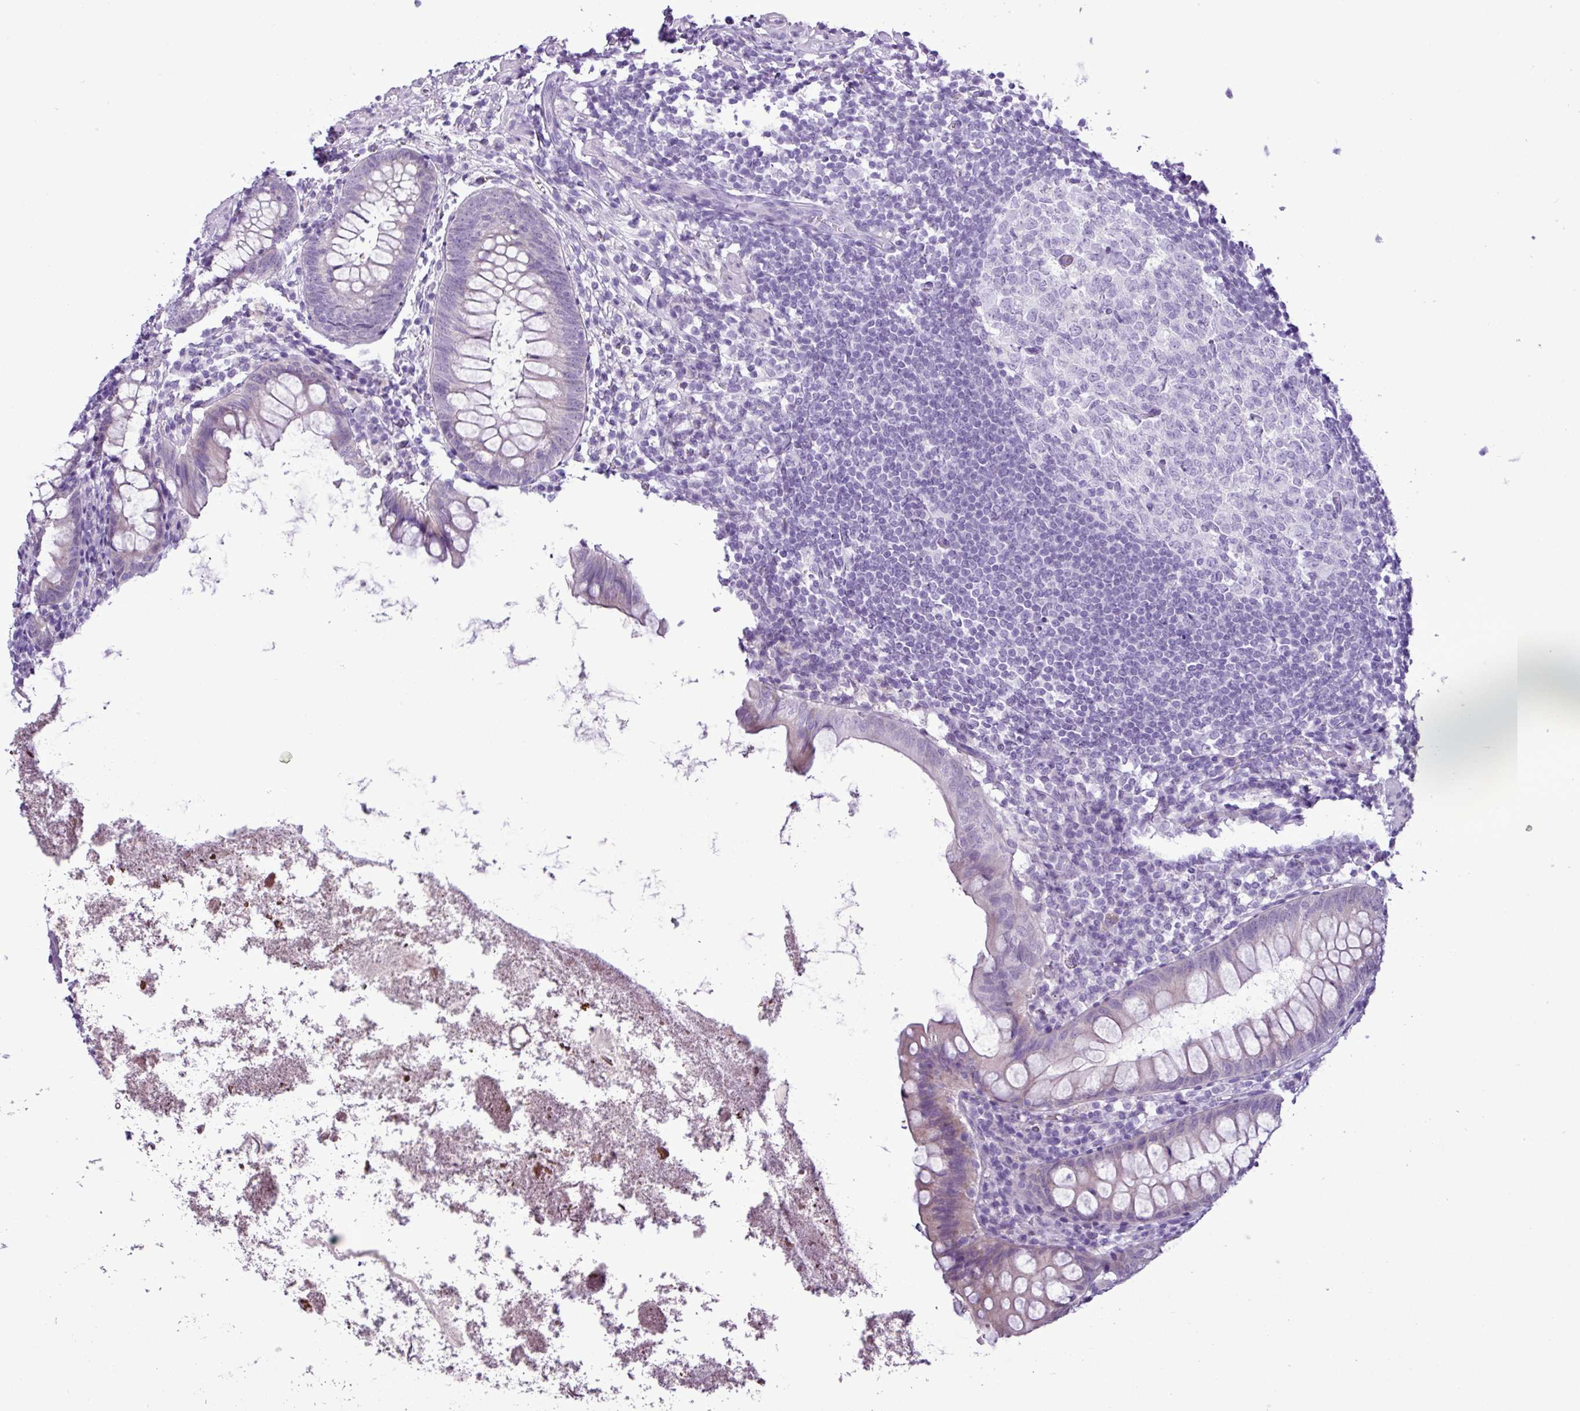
{"staining": {"intensity": "negative", "quantity": "none", "location": "none"}, "tissue": "appendix", "cell_type": "Glandular cells", "image_type": "normal", "snomed": [{"axis": "morphology", "description": "Normal tissue, NOS"}, {"axis": "topography", "description": "Appendix"}], "caption": "Immunohistochemistry histopathology image of benign human appendix stained for a protein (brown), which exhibits no expression in glandular cells.", "gene": "ALDH3A1", "patient": {"sex": "female", "age": 51}}